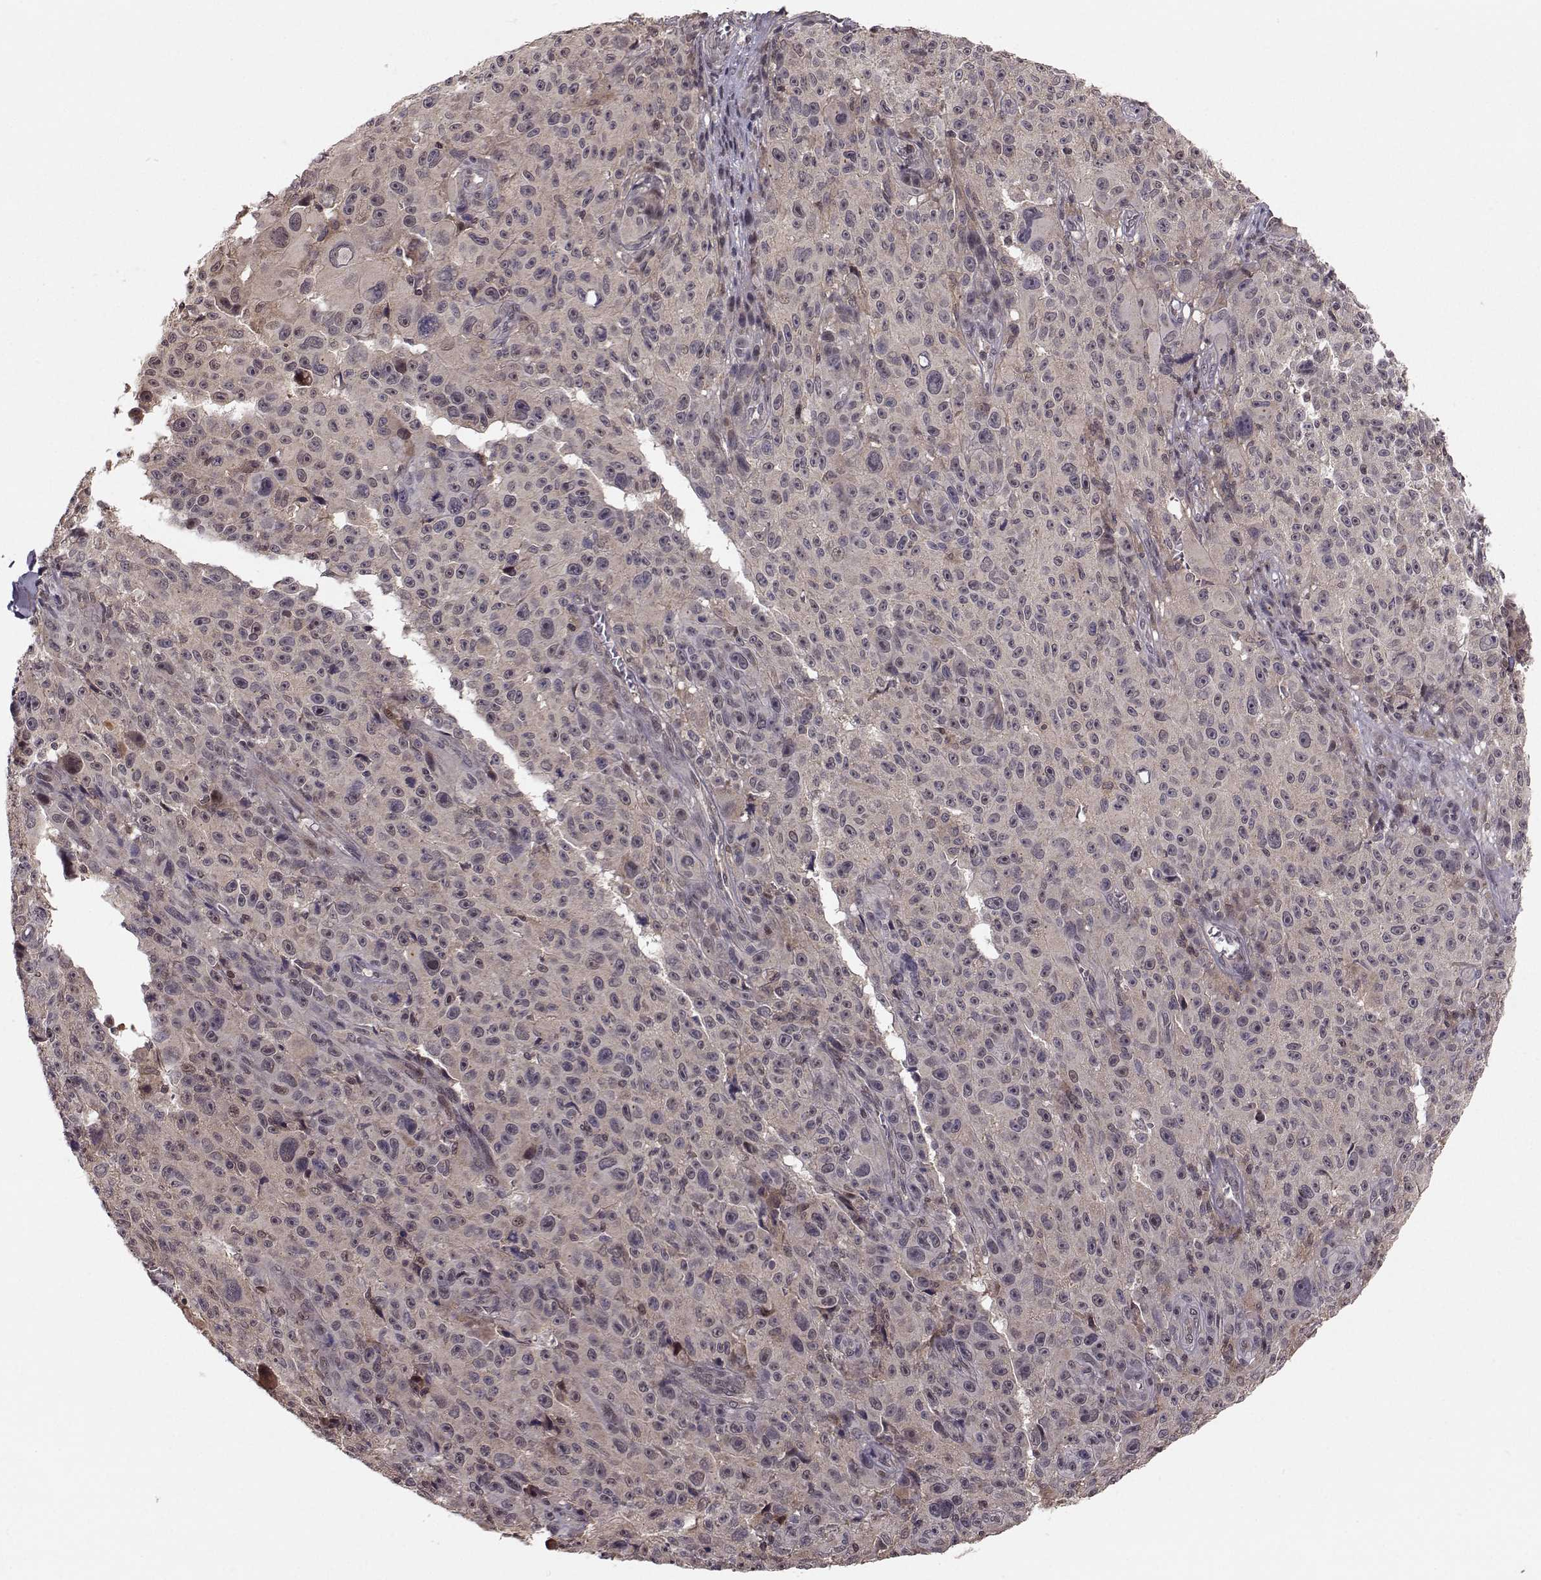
{"staining": {"intensity": "negative", "quantity": "none", "location": "none"}, "tissue": "melanoma", "cell_type": "Tumor cells", "image_type": "cancer", "snomed": [{"axis": "morphology", "description": "Malignant melanoma, NOS"}, {"axis": "topography", "description": "Skin"}], "caption": "Immunohistochemistry (IHC) micrograph of human melanoma stained for a protein (brown), which shows no expression in tumor cells.", "gene": "PLEKHG3", "patient": {"sex": "female", "age": 82}}